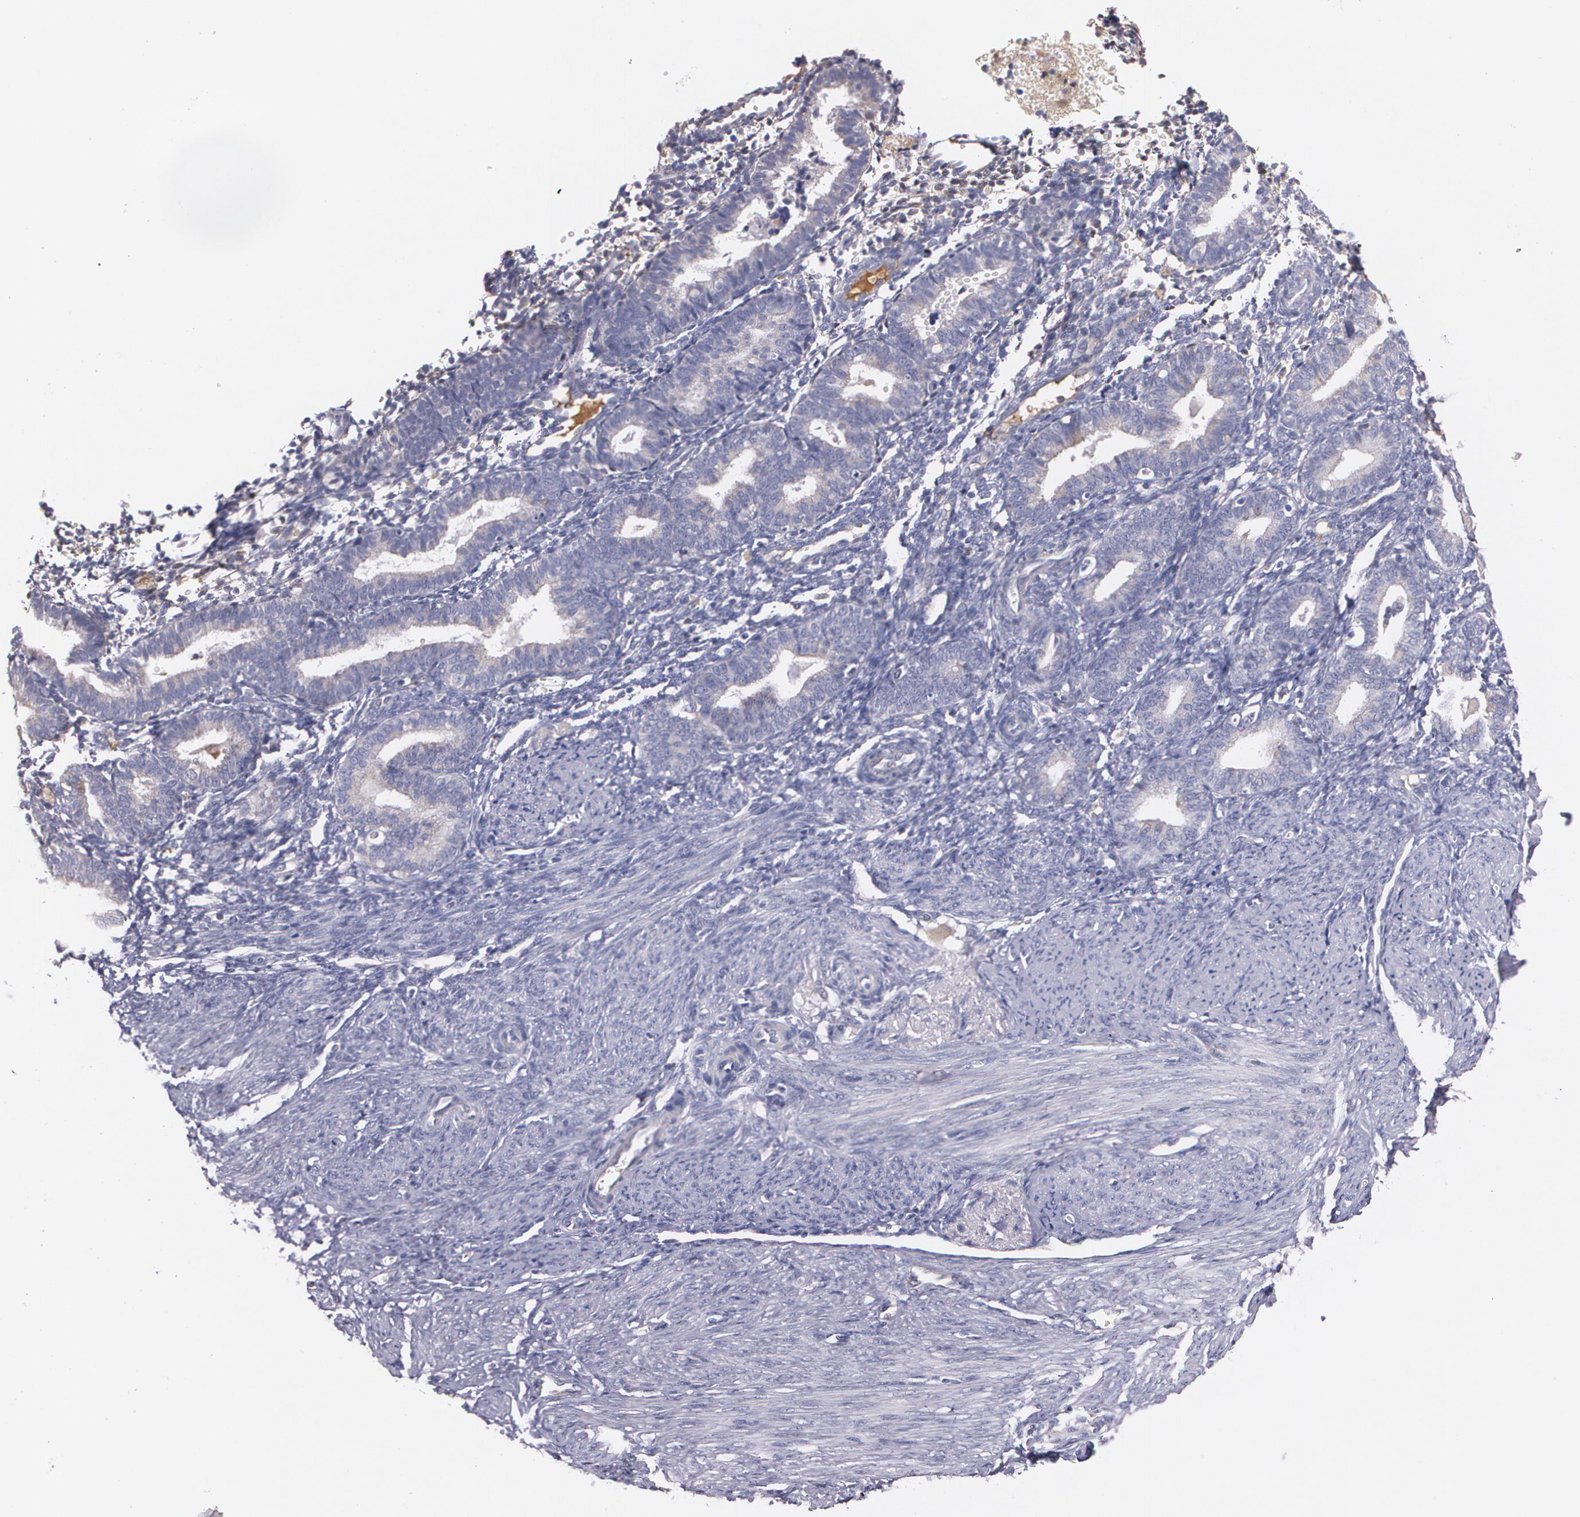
{"staining": {"intensity": "negative", "quantity": "none", "location": "none"}, "tissue": "endometrium", "cell_type": "Cells in endometrial stroma", "image_type": "normal", "snomed": [{"axis": "morphology", "description": "Normal tissue, NOS"}, {"axis": "topography", "description": "Endometrium"}], "caption": "This photomicrograph is of unremarkable endometrium stained with immunohistochemistry to label a protein in brown with the nuclei are counter-stained blue. There is no expression in cells in endometrial stroma.", "gene": "AMBP", "patient": {"sex": "female", "age": 61}}